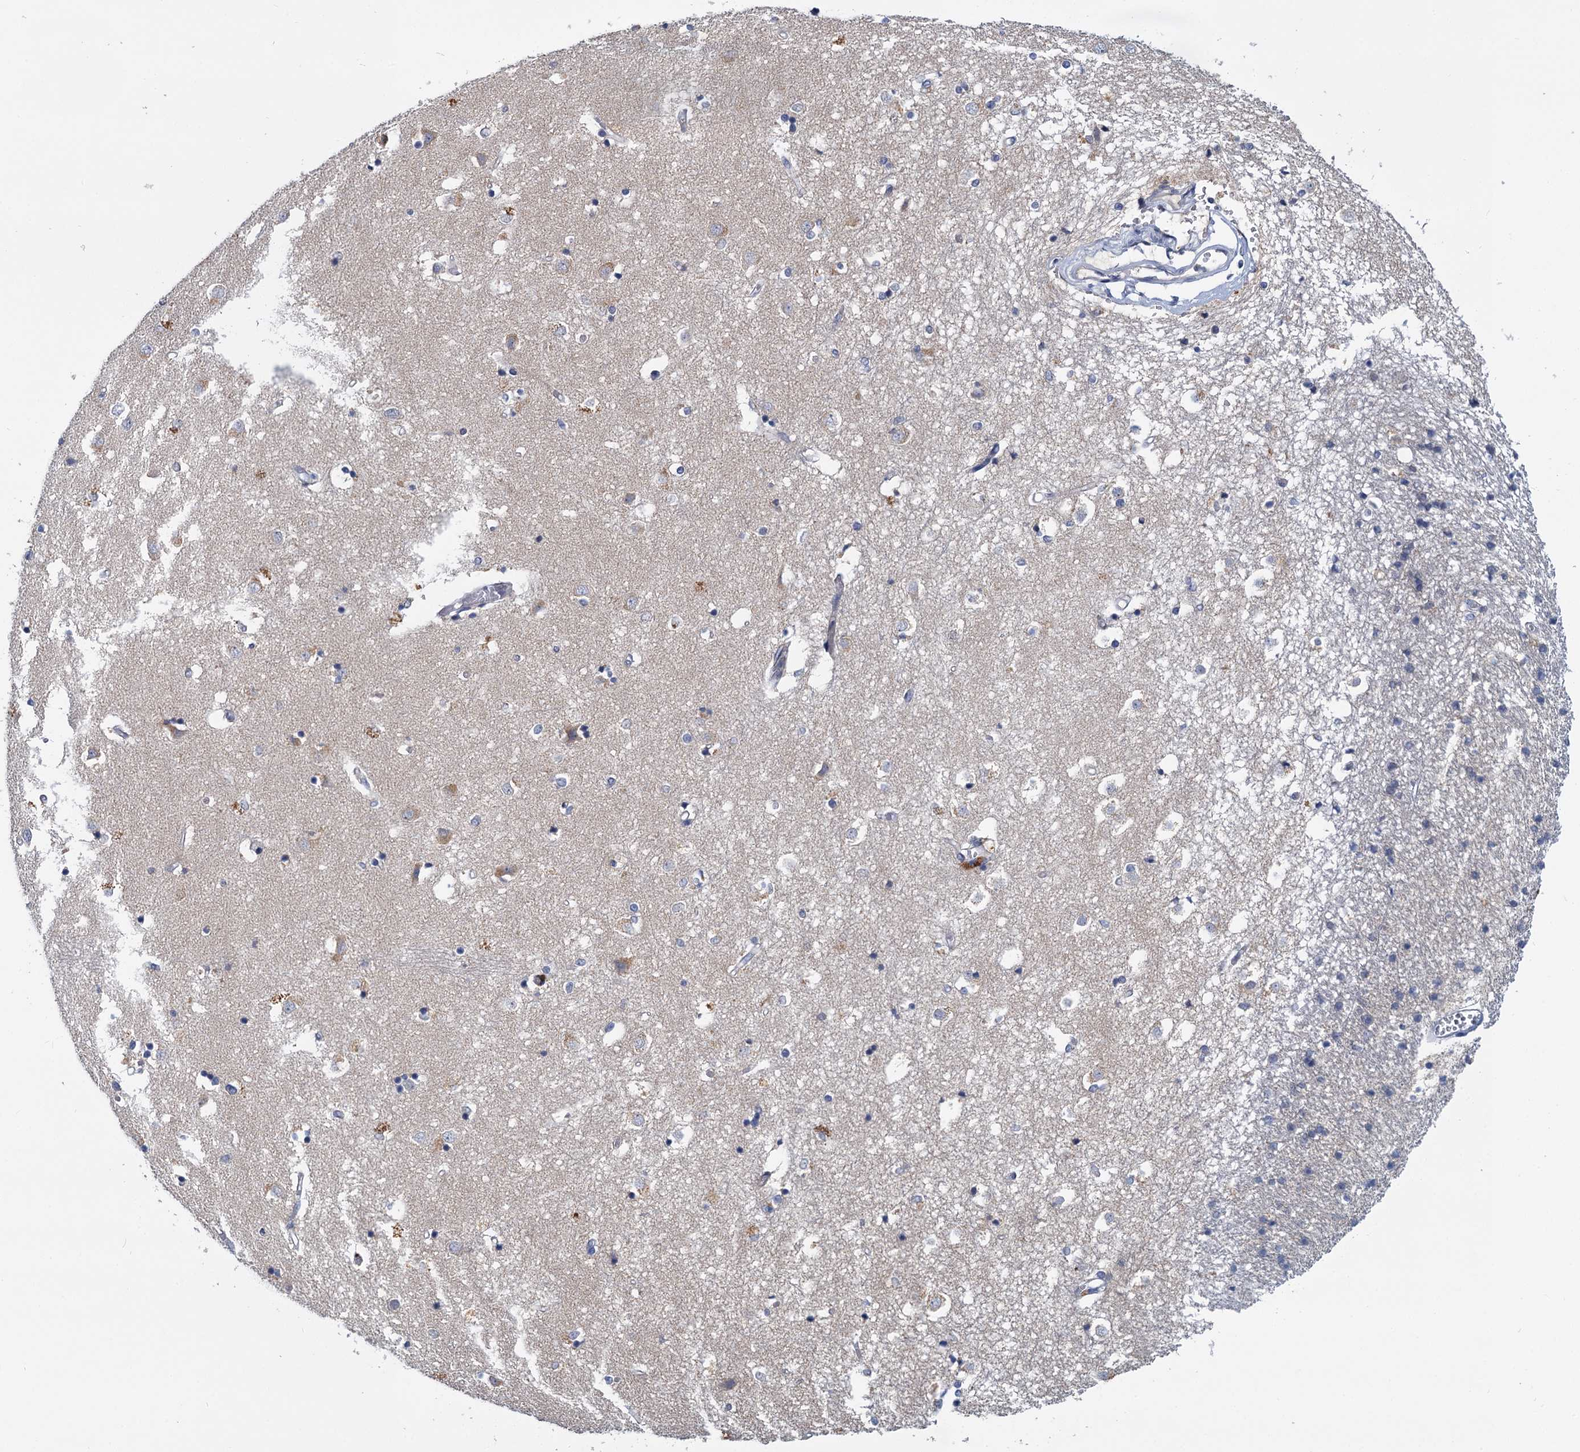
{"staining": {"intensity": "negative", "quantity": "none", "location": "none"}, "tissue": "caudate", "cell_type": "Glial cells", "image_type": "normal", "snomed": [{"axis": "morphology", "description": "Normal tissue, NOS"}, {"axis": "topography", "description": "Lateral ventricle wall"}], "caption": "DAB immunohistochemical staining of benign caudate exhibits no significant staining in glial cells.", "gene": "ANKRD42", "patient": {"sex": "male", "age": 45}}